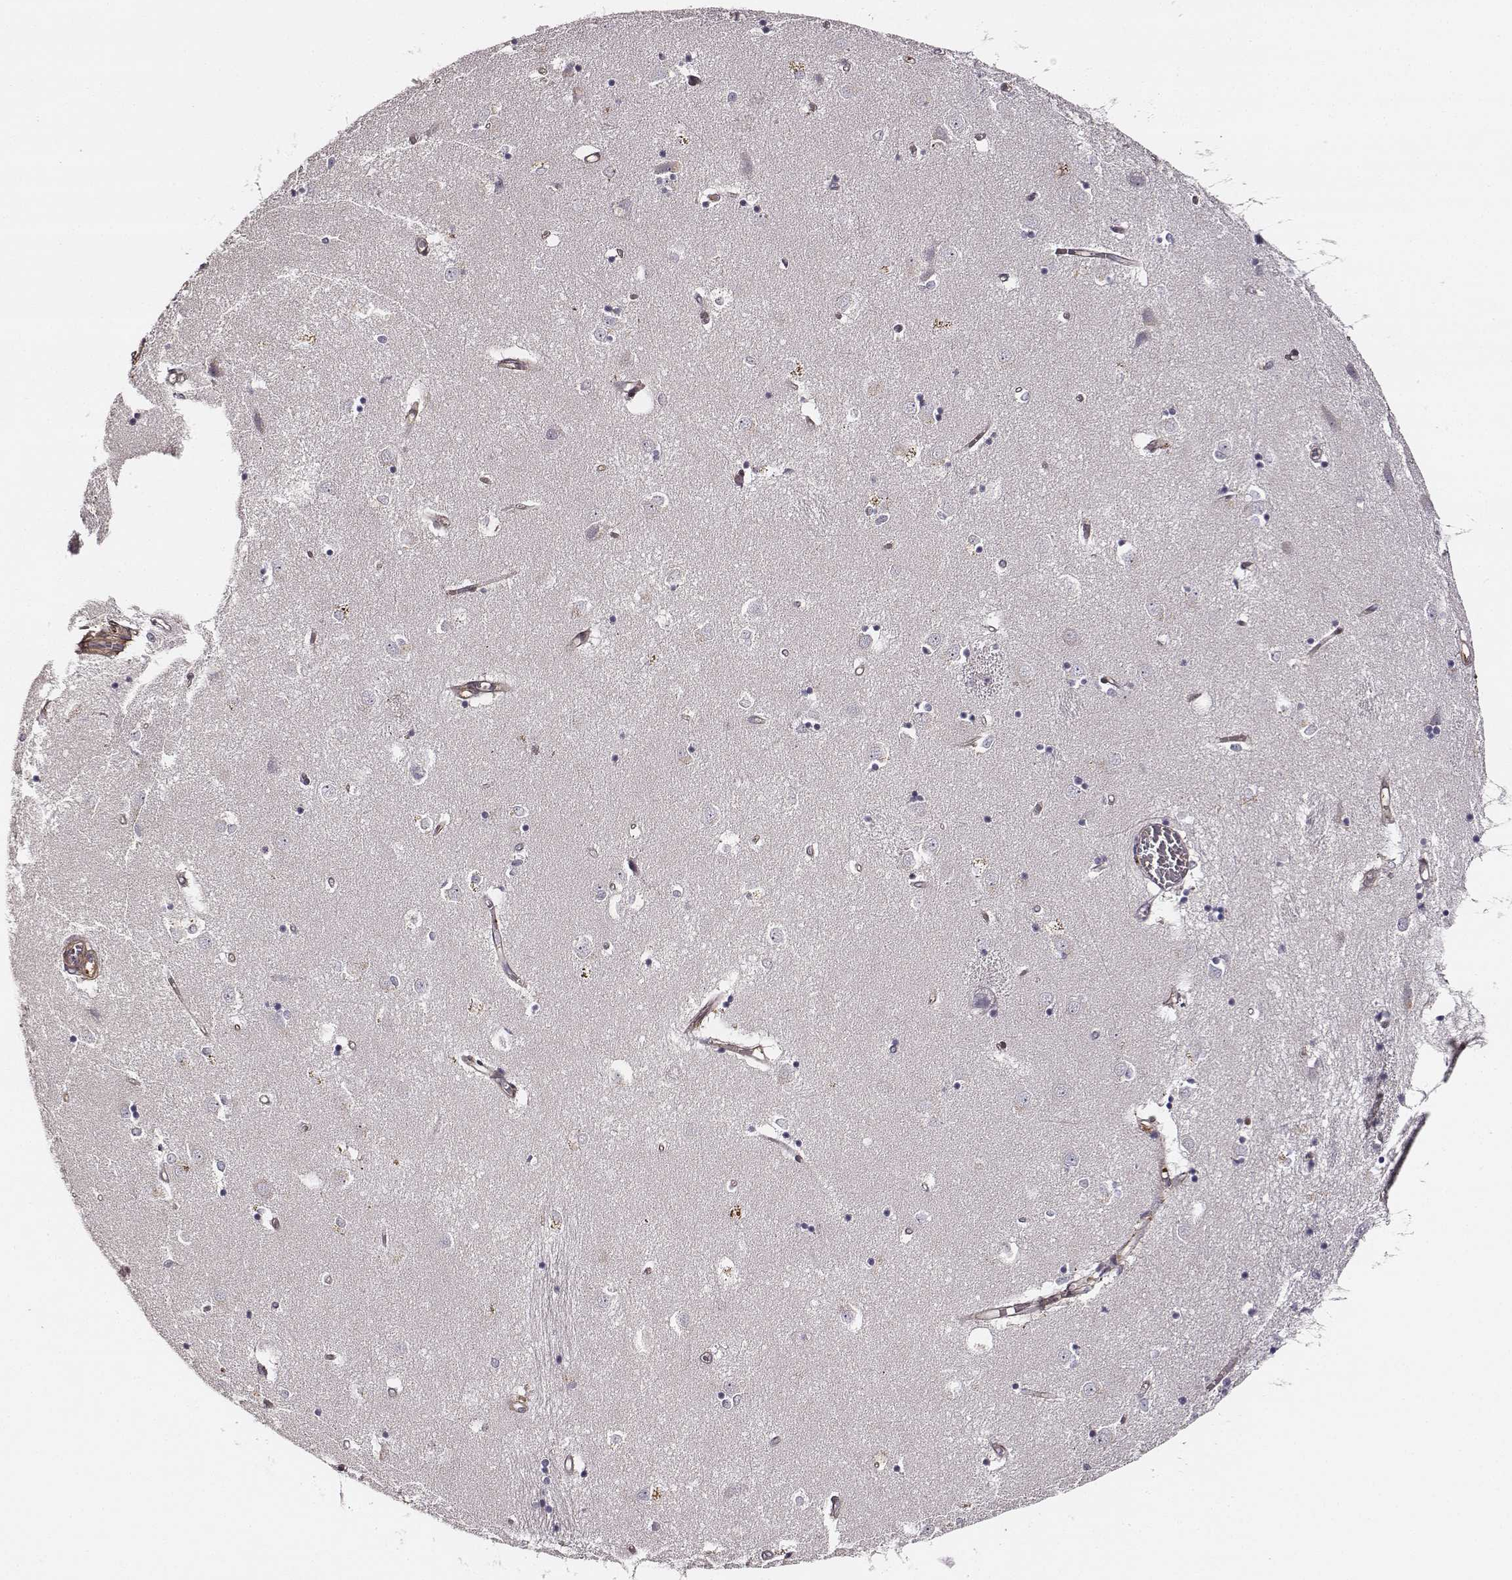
{"staining": {"intensity": "negative", "quantity": "none", "location": "none"}, "tissue": "caudate", "cell_type": "Glial cells", "image_type": "normal", "snomed": [{"axis": "morphology", "description": "Normal tissue, NOS"}, {"axis": "topography", "description": "Lateral ventricle wall"}], "caption": "An IHC micrograph of normal caudate is shown. There is no staining in glial cells of caudate. (DAB immunohistochemistry, high magnification).", "gene": "ZYX", "patient": {"sex": "male", "age": 54}}